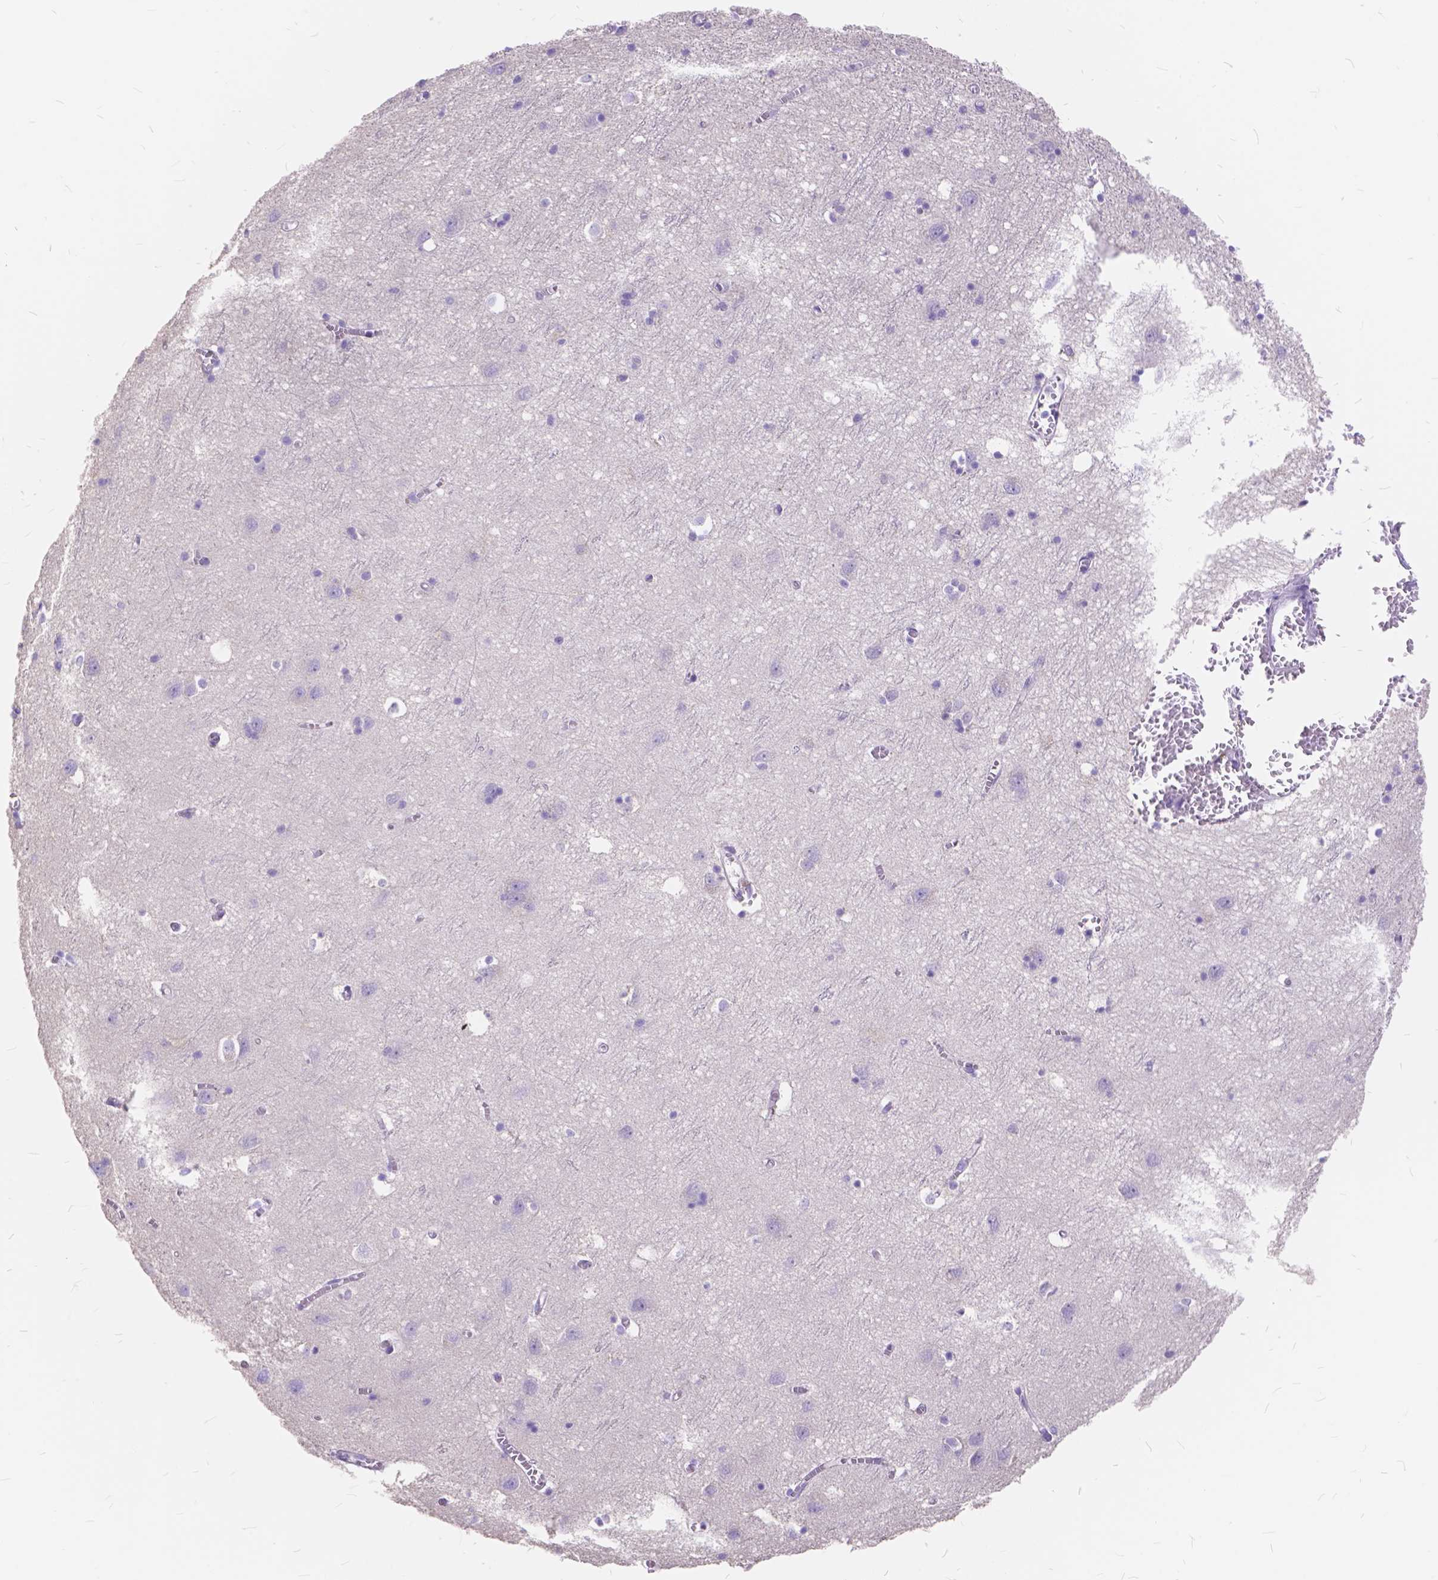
{"staining": {"intensity": "negative", "quantity": "none", "location": "none"}, "tissue": "cerebral cortex", "cell_type": "Endothelial cells", "image_type": "normal", "snomed": [{"axis": "morphology", "description": "Normal tissue, NOS"}, {"axis": "topography", "description": "Cerebral cortex"}], "caption": "A histopathology image of cerebral cortex stained for a protein exhibits no brown staining in endothelial cells. Brightfield microscopy of IHC stained with DAB (3,3'-diaminobenzidine) (brown) and hematoxylin (blue), captured at high magnification.", "gene": "FOXL2", "patient": {"sex": "male", "age": 70}}